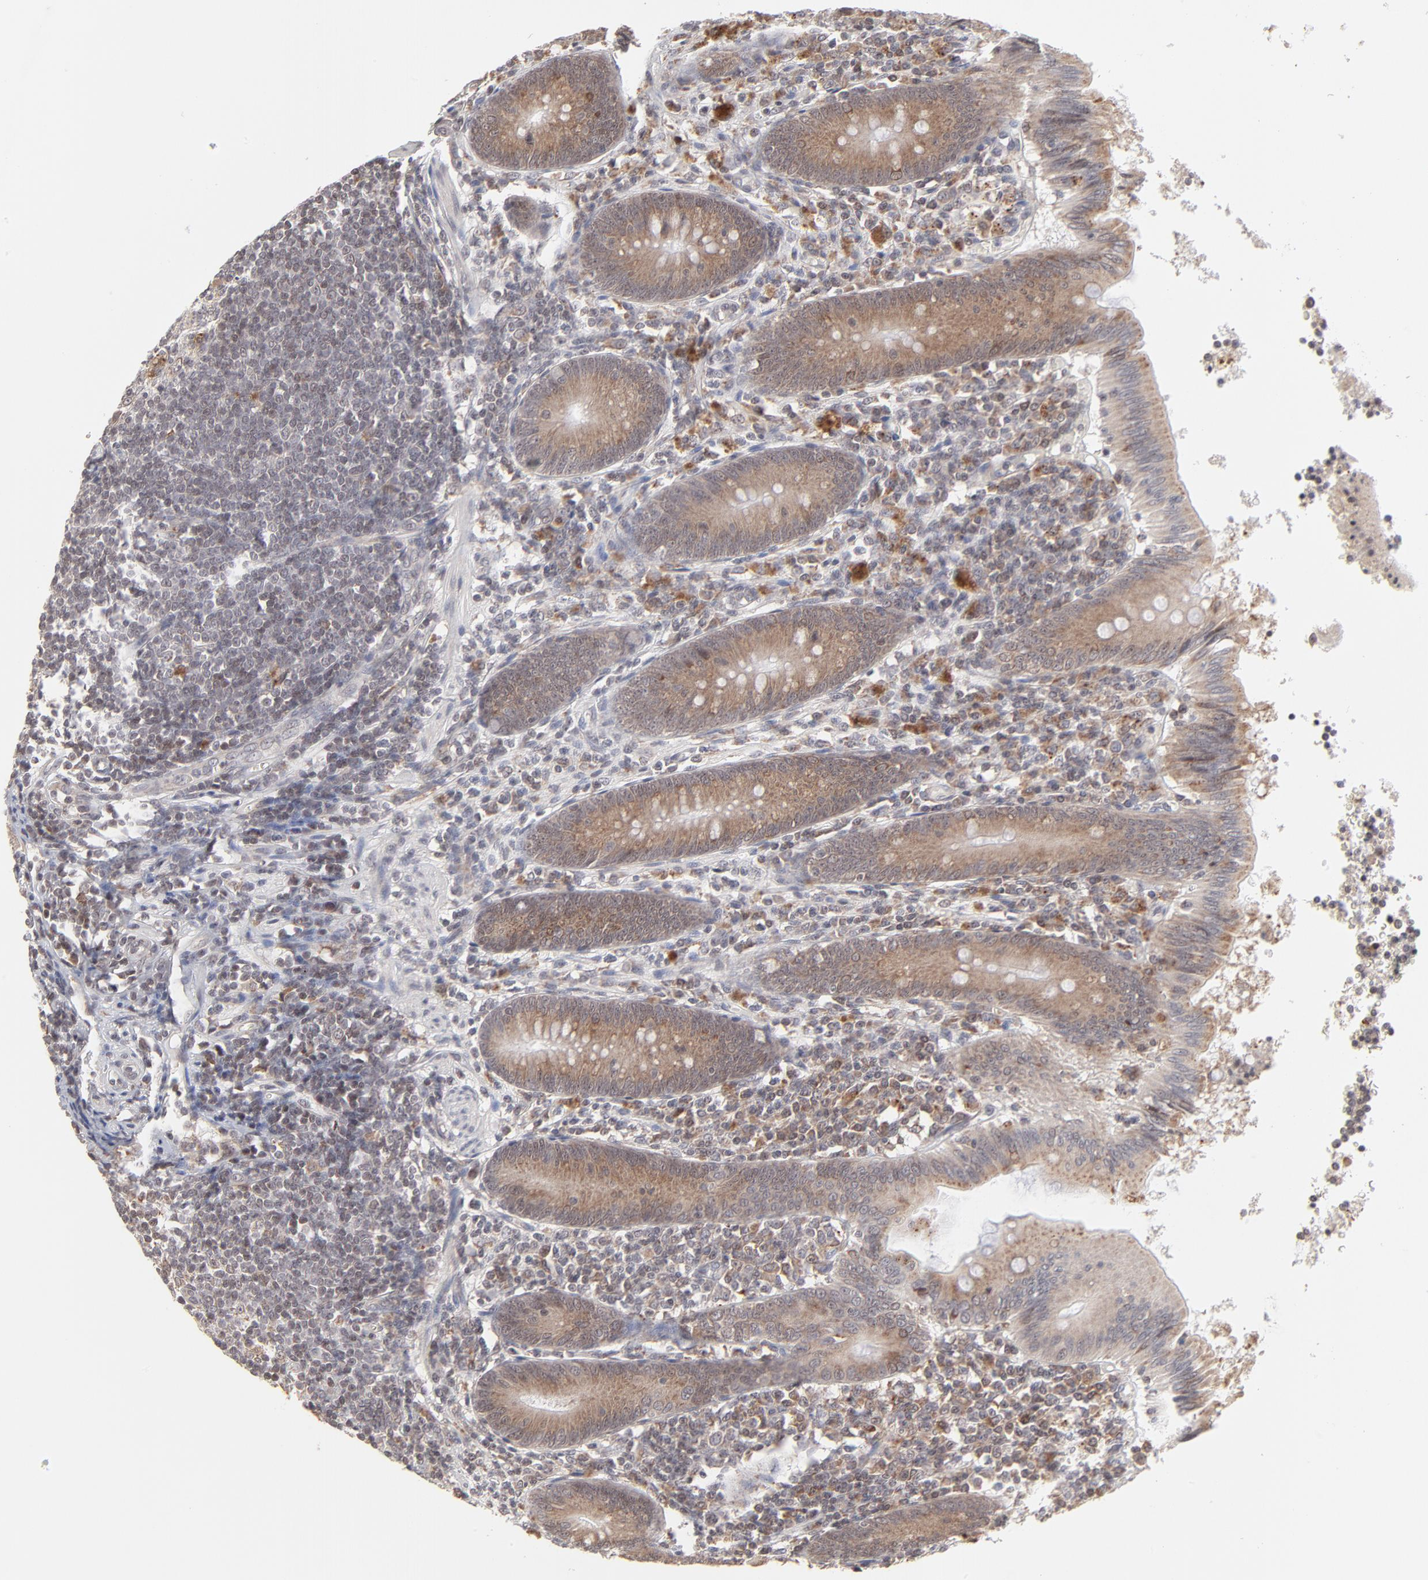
{"staining": {"intensity": "moderate", "quantity": ">75%", "location": "cytoplasmic/membranous"}, "tissue": "appendix", "cell_type": "Glandular cells", "image_type": "normal", "snomed": [{"axis": "morphology", "description": "Normal tissue, NOS"}, {"axis": "morphology", "description": "Inflammation, NOS"}, {"axis": "topography", "description": "Appendix"}], "caption": "This histopathology image shows immunohistochemistry staining of unremarkable appendix, with medium moderate cytoplasmic/membranous staining in about >75% of glandular cells.", "gene": "ARIH1", "patient": {"sex": "male", "age": 46}}